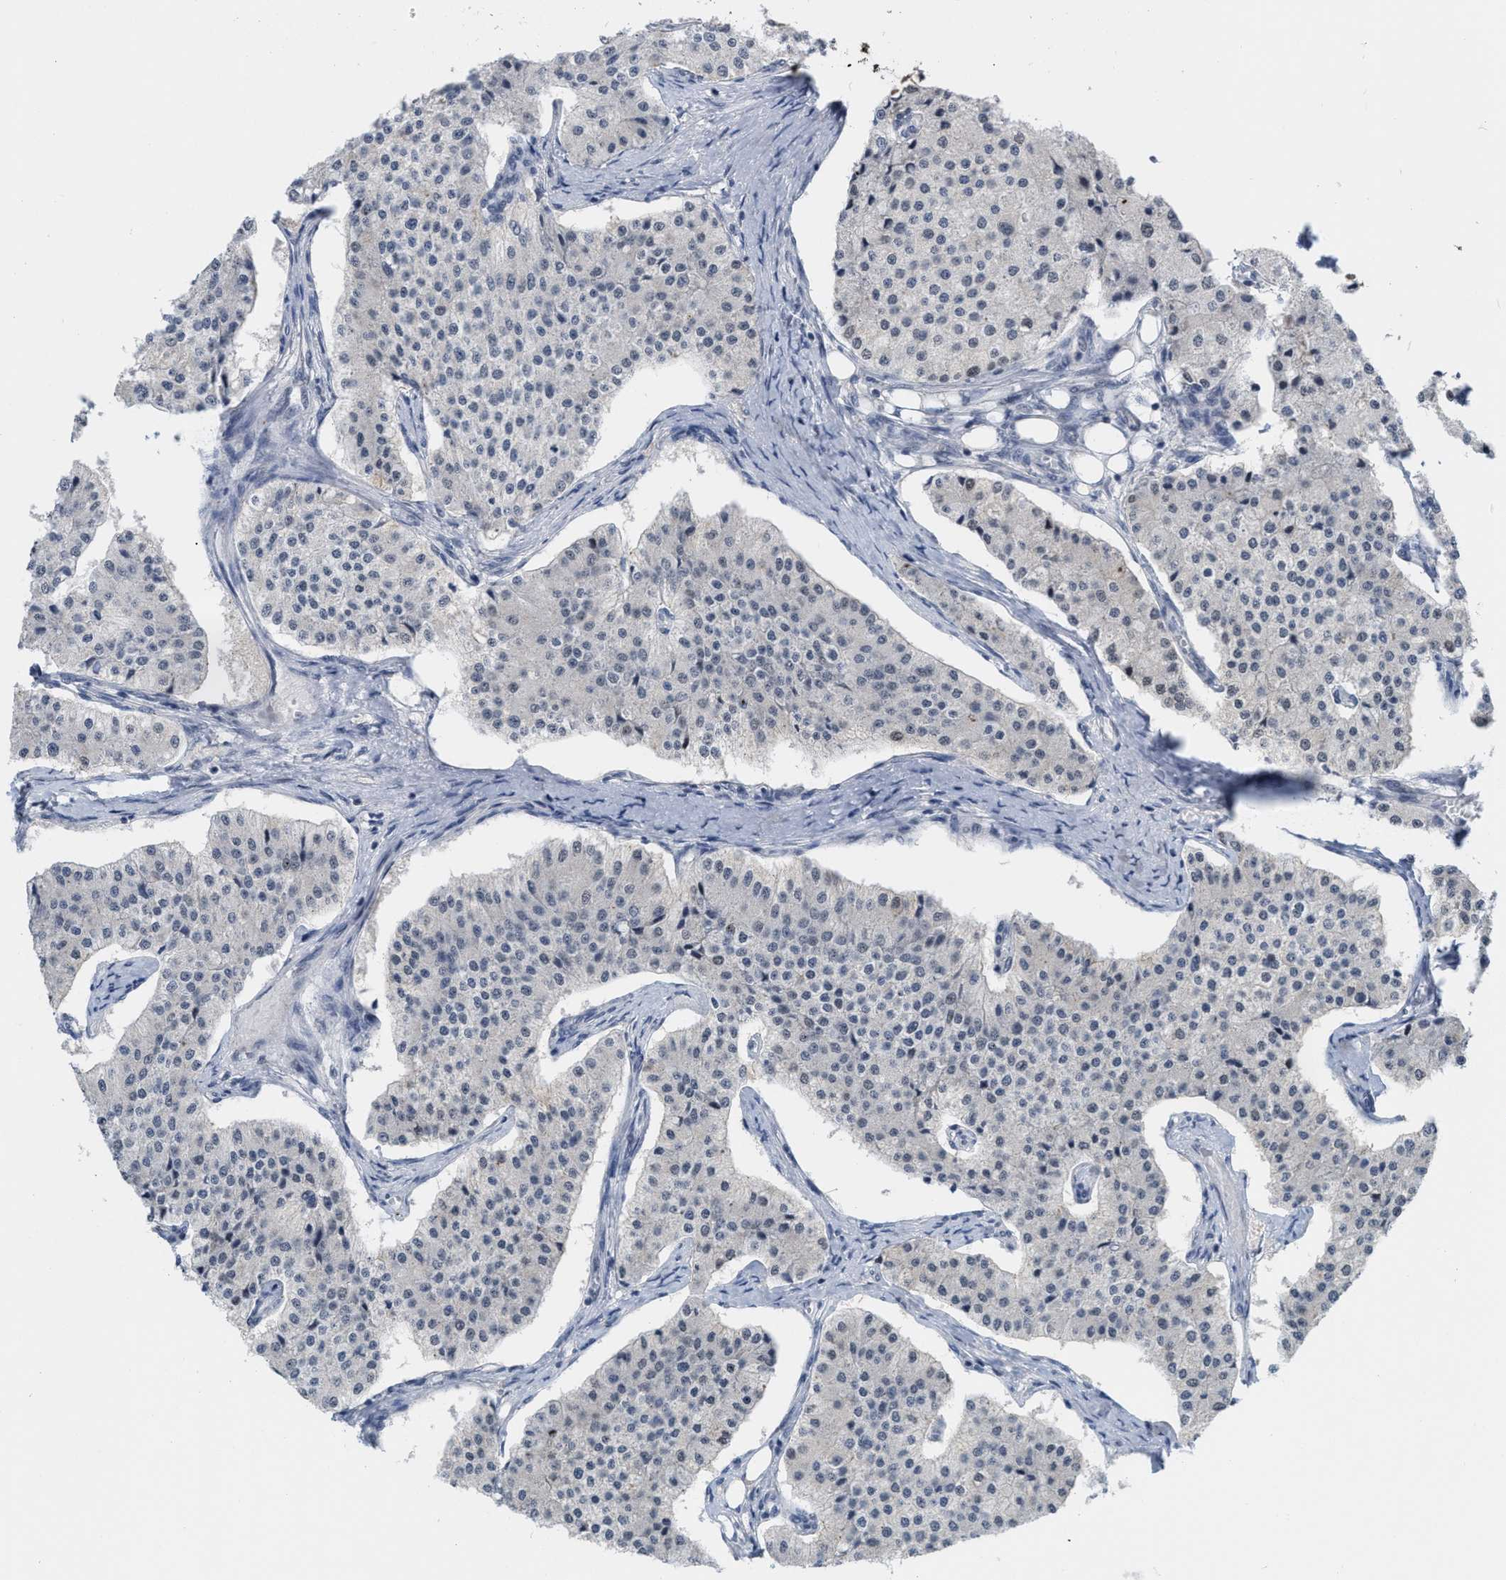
{"staining": {"intensity": "negative", "quantity": "none", "location": "none"}, "tissue": "carcinoid", "cell_type": "Tumor cells", "image_type": "cancer", "snomed": [{"axis": "morphology", "description": "Carcinoid, malignant, NOS"}, {"axis": "topography", "description": "Colon"}], "caption": "Image shows no significant protein positivity in tumor cells of carcinoid.", "gene": "BAIAP2L1", "patient": {"sex": "female", "age": 52}}